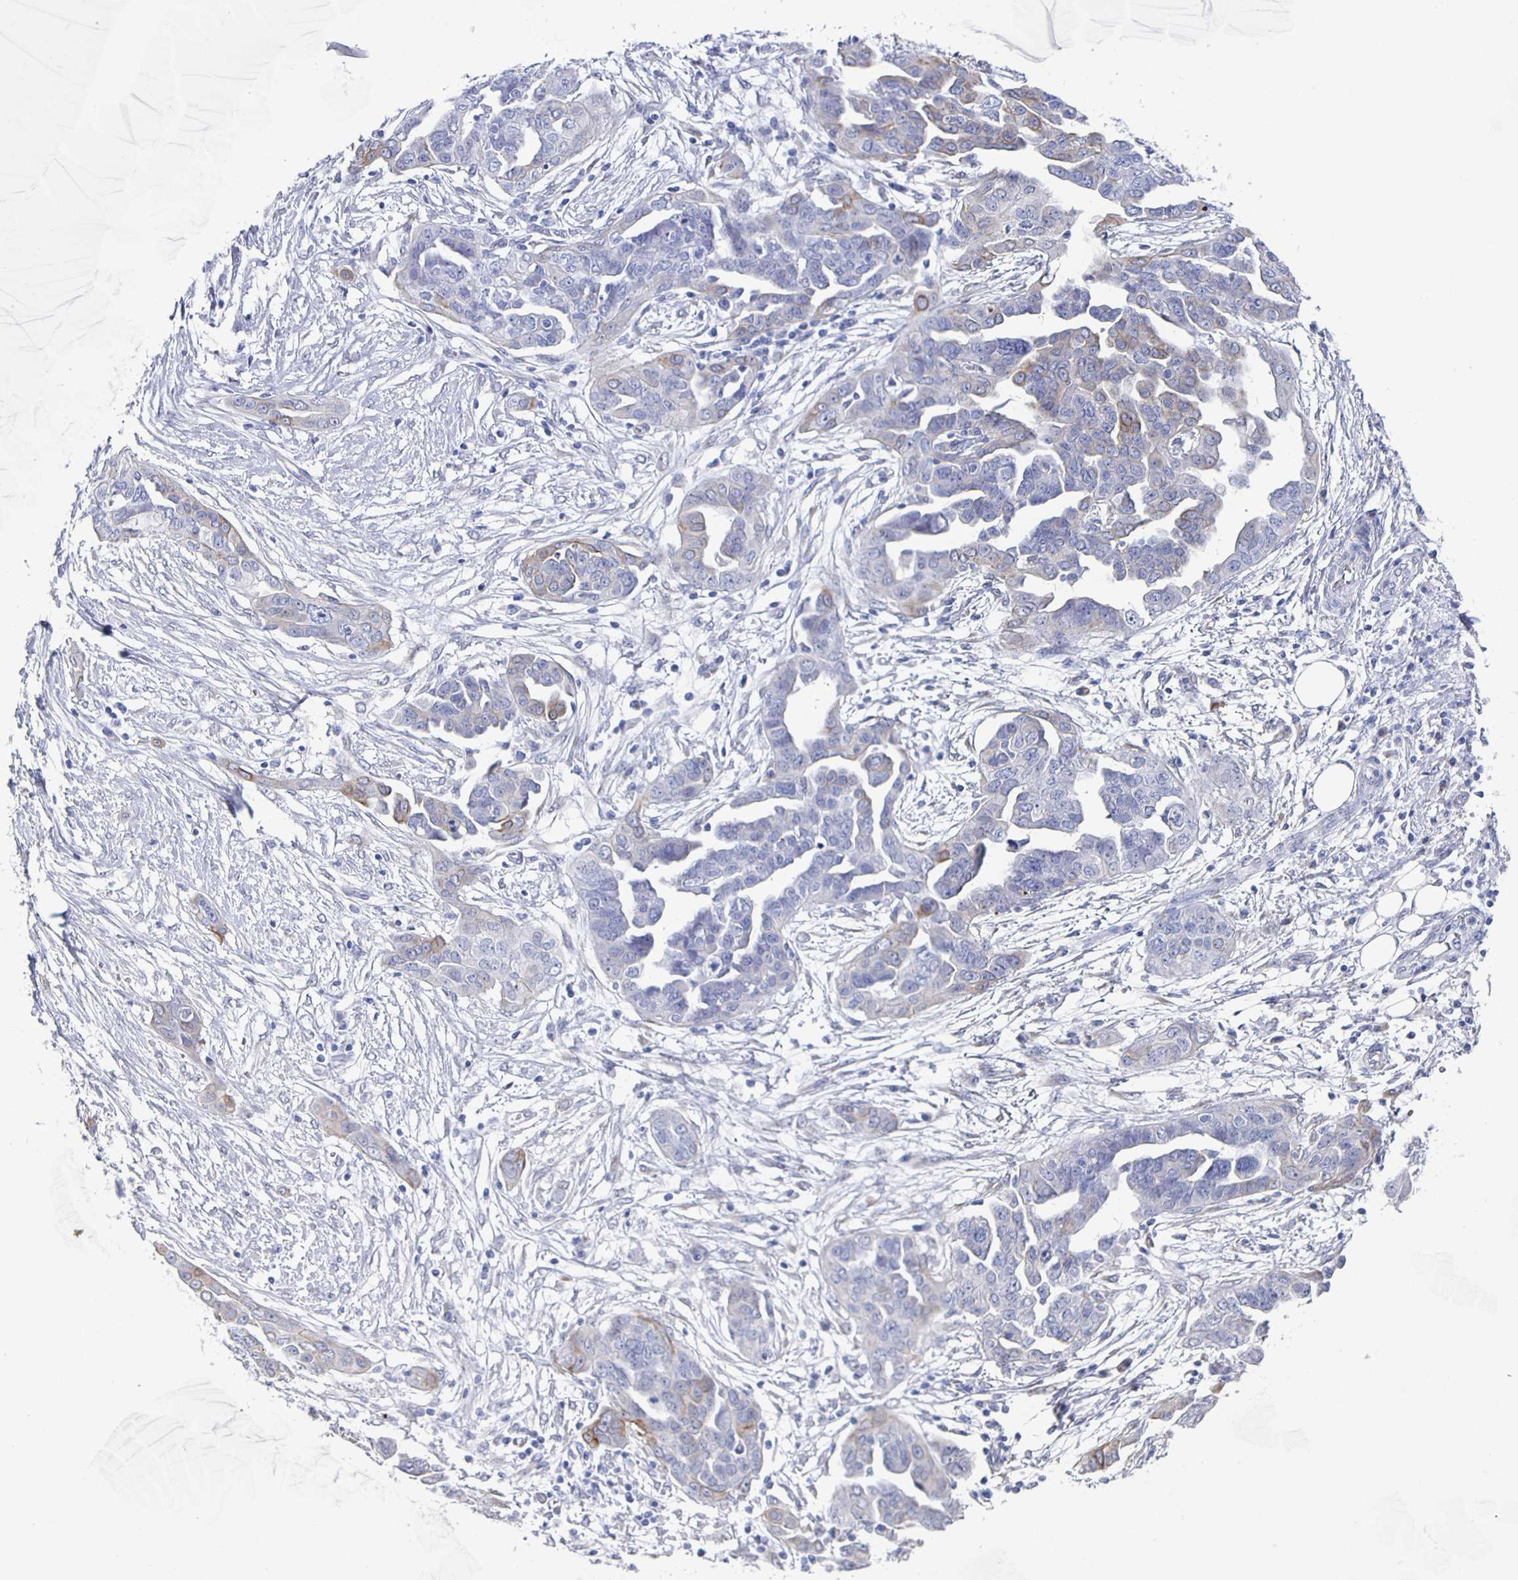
{"staining": {"intensity": "moderate", "quantity": "<25%", "location": "cytoplasmic/membranous"}, "tissue": "ovarian cancer", "cell_type": "Tumor cells", "image_type": "cancer", "snomed": [{"axis": "morphology", "description": "Cystadenocarcinoma, serous, NOS"}, {"axis": "topography", "description": "Ovary"}], "caption": "Brown immunohistochemical staining in ovarian cancer demonstrates moderate cytoplasmic/membranous expression in about <25% of tumor cells.", "gene": "CCDC17", "patient": {"sex": "female", "age": 59}}